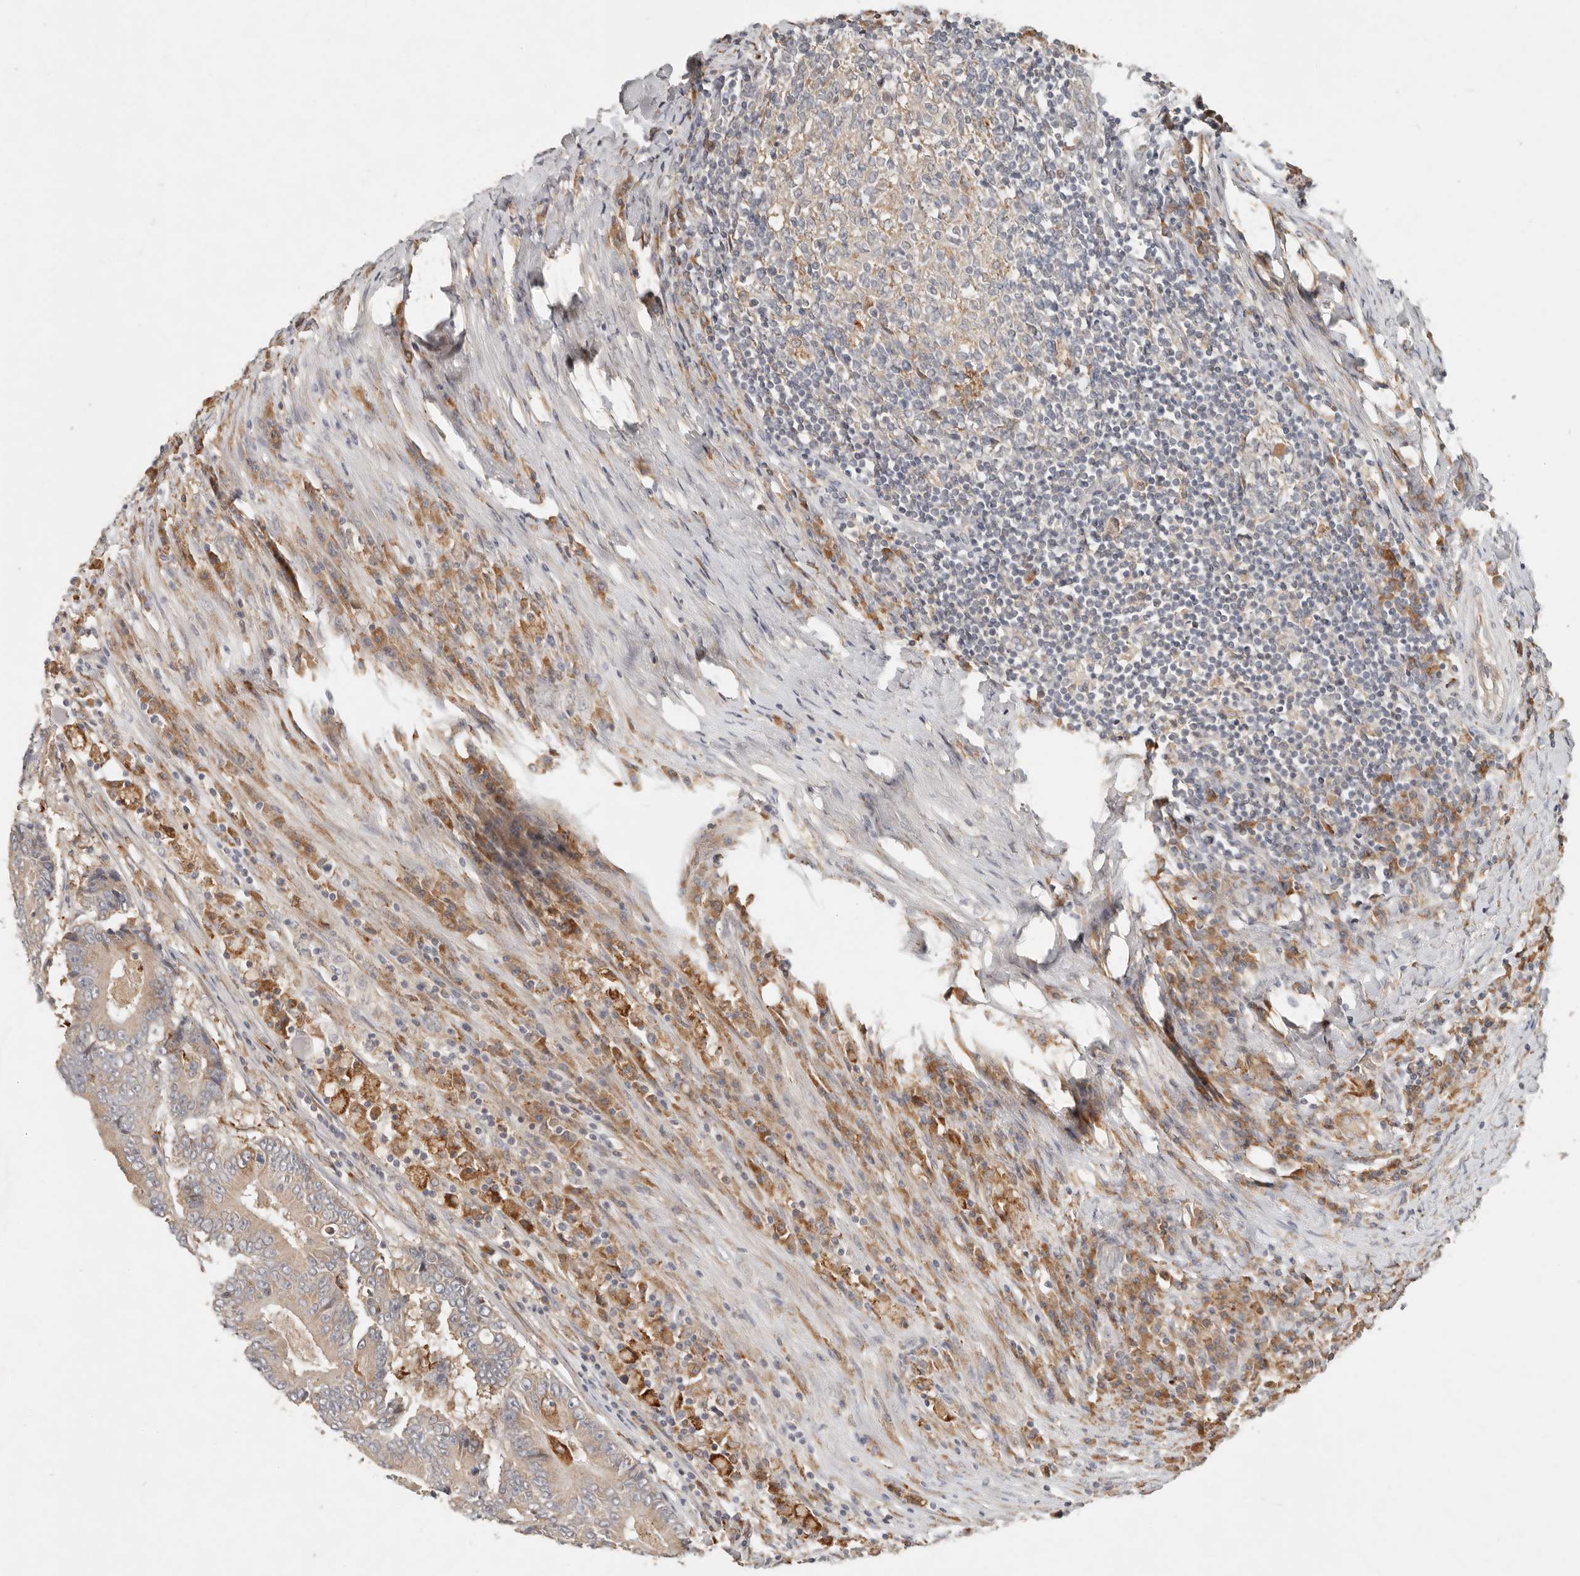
{"staining": {"intensity": "weak", "quantity": ">75%", "location": "cytoplasmic/membranous"}, "tissue": "colorectal cancer", "cell_type": "Tumor cells", "image_type": "cancer", "snomed": [{"axis": "morphology", "description": "Adenocarcinoma, NOS"}, {"axis": "topography", "description": "Colon"}], "caption": "Immunohistochemistry (IHC) photomicrograph of human colorectal adenocarcinoma stained for a protein (brown), which shows low levels of weak cytoplasmic/membranous positivity in approximately >75% of tumor cells.", "gene": "ARHGEF10L", "patient": {"sex": "male", "age": 83}}